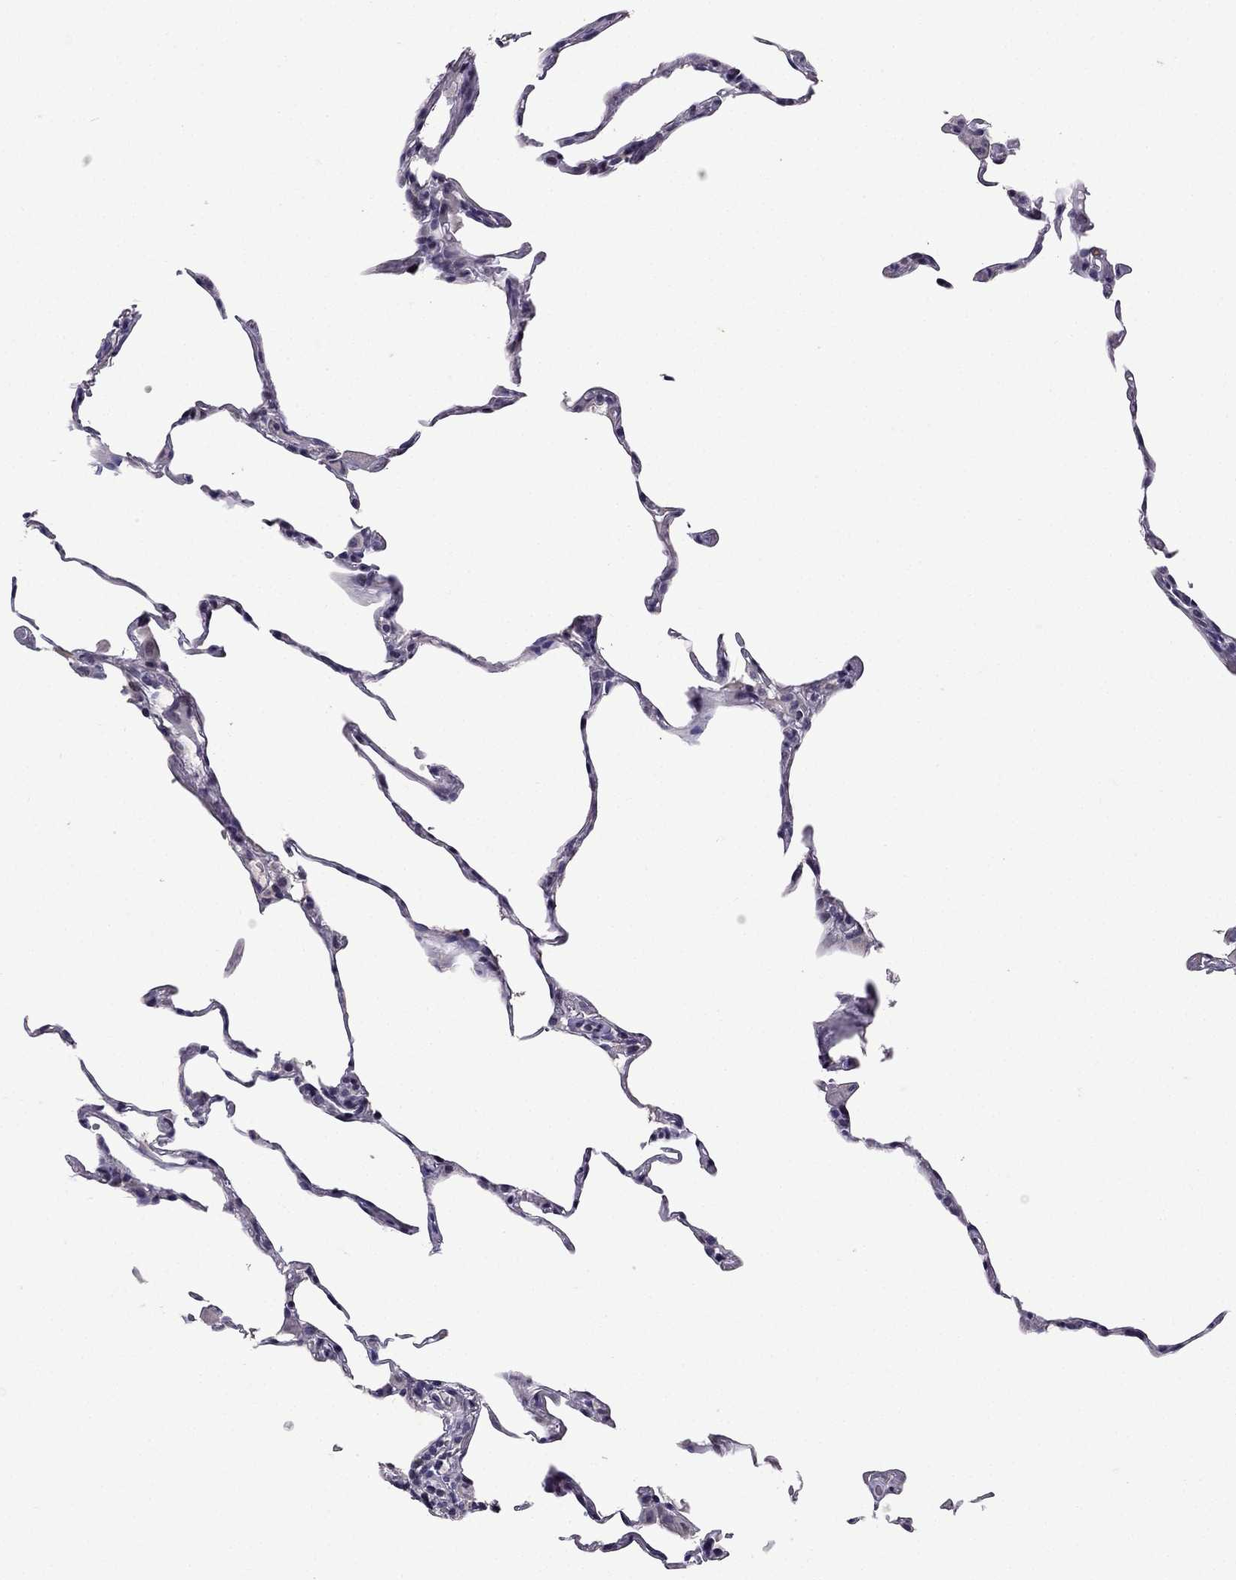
{"staining": {"intensity": "negative", "quantity": "none", "location": "none"}, "tissue": "lung", "cell_type": "Alveolar cells", "image_type": "normal", "snomed": [{"axis": "morphology", "description": "Normal tissue, NOS"}, {"axis": "topography", "description": "Lung"}], "caption": "Immunohistochemistry (IHC) of unremarkable human lung shows no positivity in alveolar cells.", "gene": "TTN", "patient": {"sex": "female", "age": 57}}